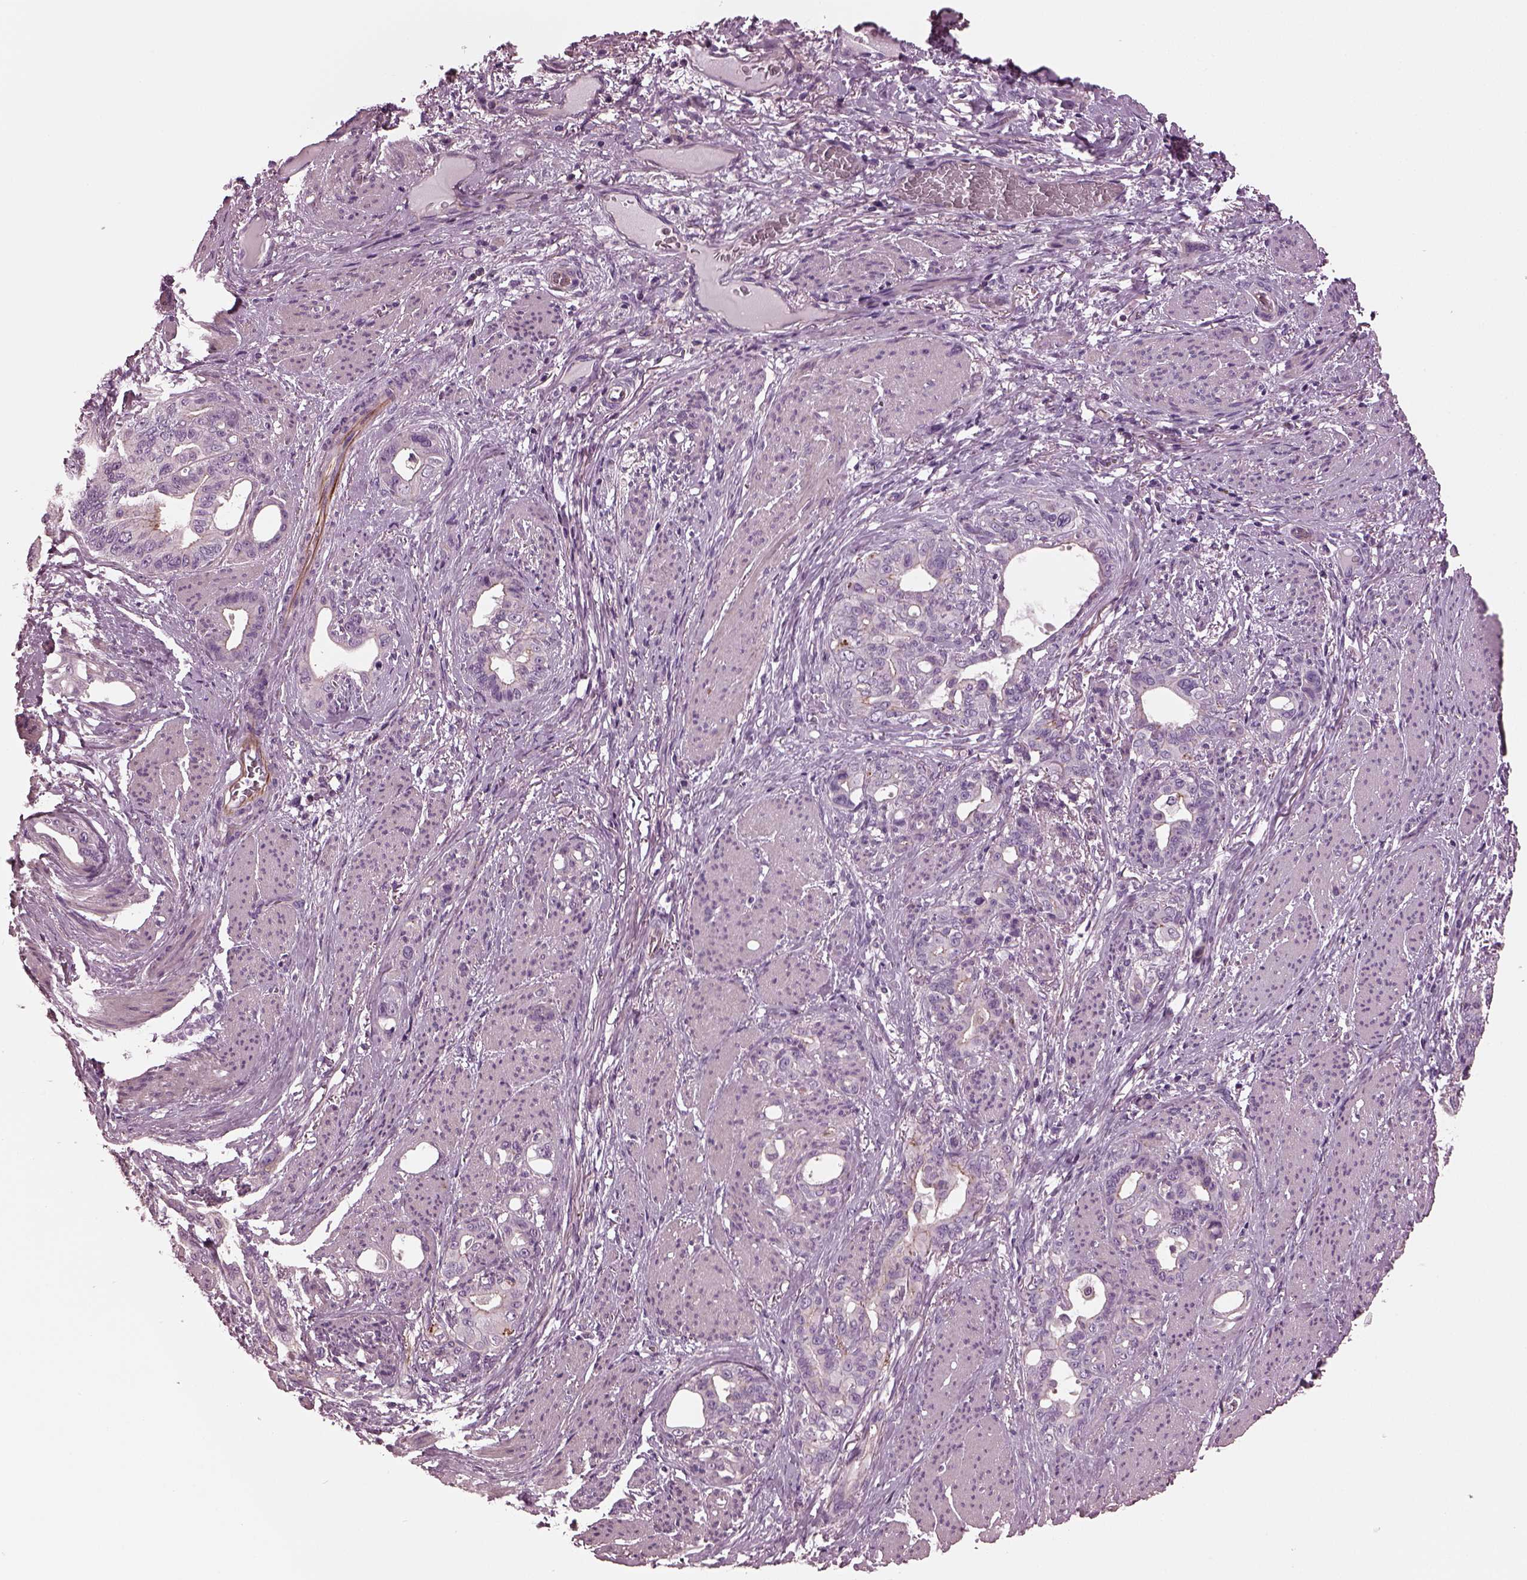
{"staining": {"intensity": "negative", "quantity": "none", "location": "none"}, "tissue": "stomach cancer", "cell_type": "Tumor cells", "image_type": "cancer", "snomed": [{"axis": "morphology", "description": "Normal tissue, NOS"}, {"axis": "morphology", "description": "Adenocarcinoma, NOS"}, {"axis": "topography", "description": "Esophagus"}, {"axis": "topography", "description": "Stomach, upper"}], "caption": "A high-resolution histopathology image shows immunohistochemistry staining of stomach adenocarcinoma, which exhibits no significant positivity in tumor cells.", "gene": "GDF11", "patient": {"sex": "male", "age": 62}}